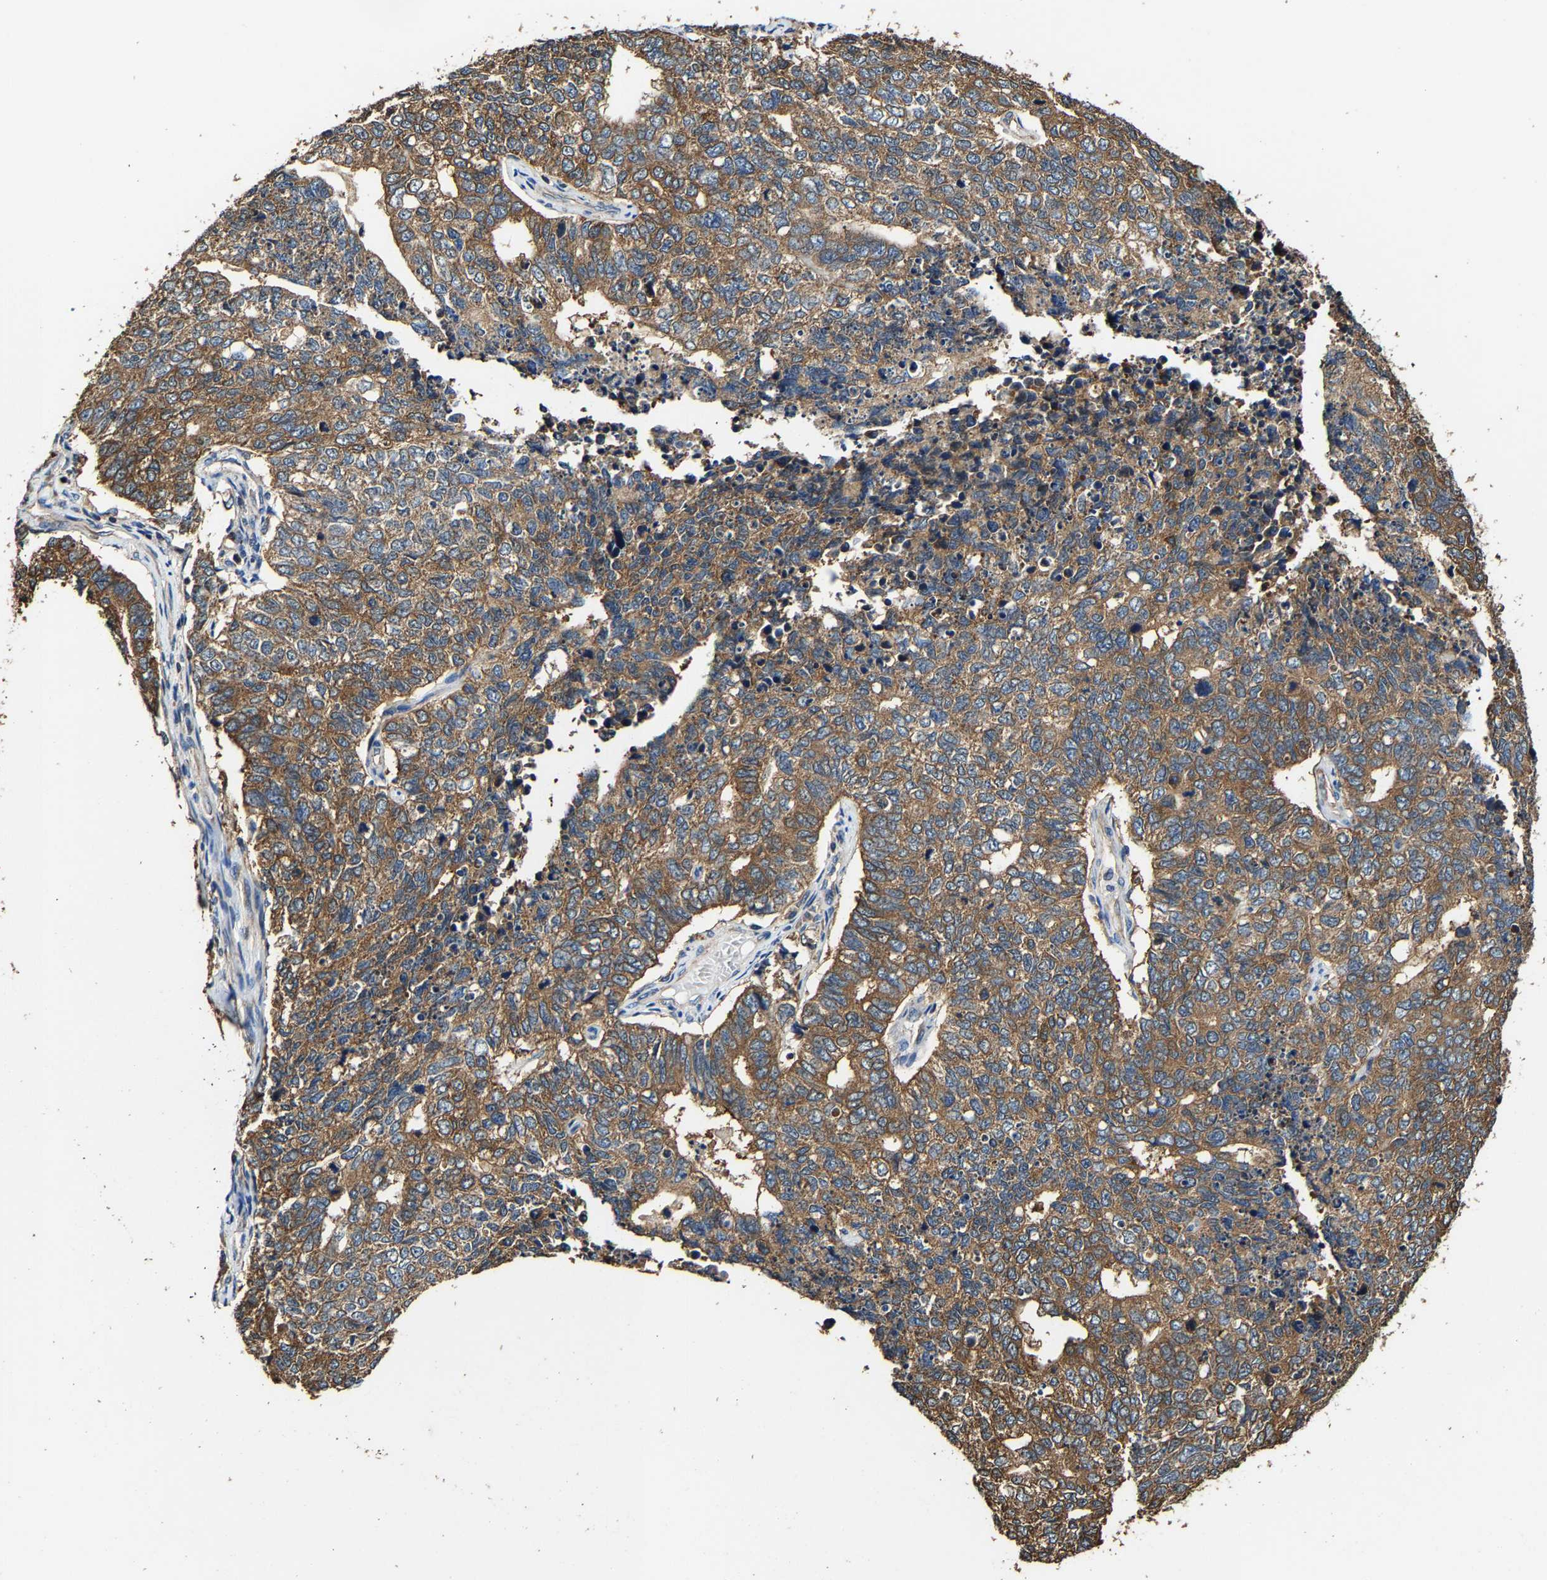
{"staining": {"intensity": "moderate", "quantity": ">75%", "location": "cytoplasmic/membranous"}, "tissue": "cervical cancer", "cell_type": "Tumor cells", "image_type": "cancer", "snomed": [{"axis": "morphology", "description": "Squamous cell carcinoma, NOS"}, {"axis": "topography", "description": "Cervix"}], "caption": "Immunohistochemical staining of human squamous cell carcinoma (cervical) demonstrates moderate cytoplasmic/membranous protein staining in approximately >75% of tumor cells.", "gene": "GFRA3", "patient": {"sex": "female", "age": 63}}